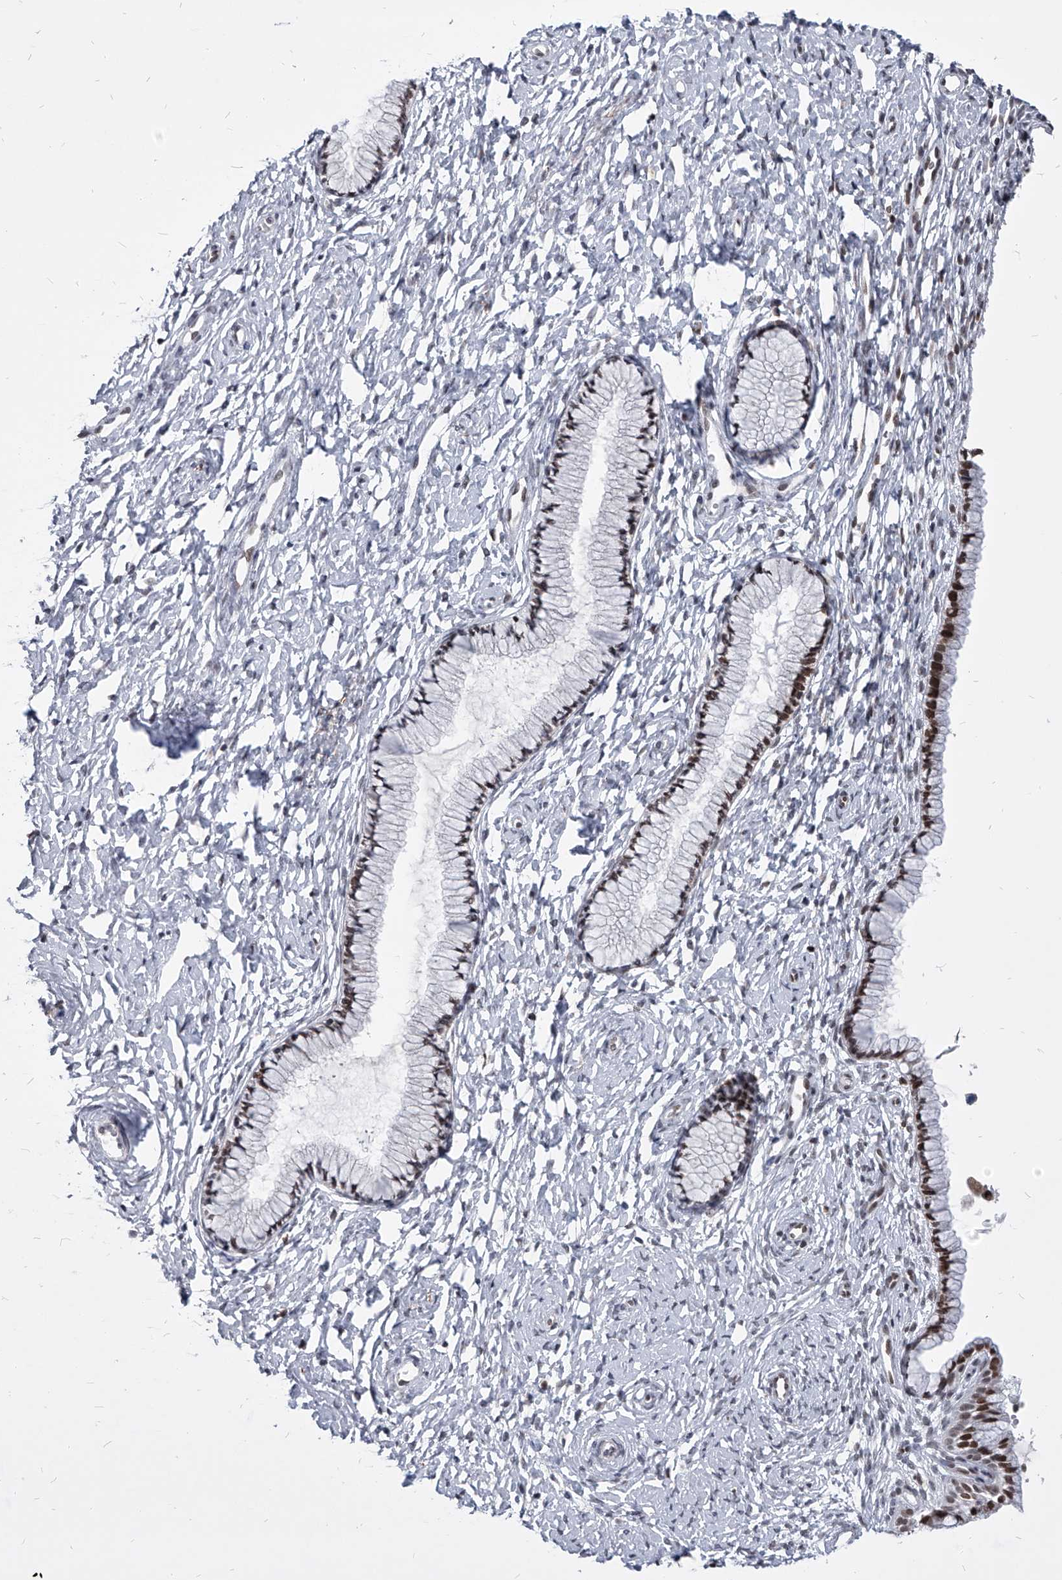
{"staining": {"intensity": "moderate", "quantity": "<25%", "location": "nuclear"}, "tissue": "cervix", "cell_type": "Glandular cells", "image_type": "normal", "snomed": [{"axis": "morphology", "description": "Normal tissue, NOS"}, {"axis": "topography", "description": "Cervix"}], "caption": "Immunohistochemistry (DAB) staining of unremarkable human cervix shows moderate nuclear protein staining in approximately <25% of glandular cells.", "gene": "PPIL4", "patient": {"sex": "female", "age": 33}}